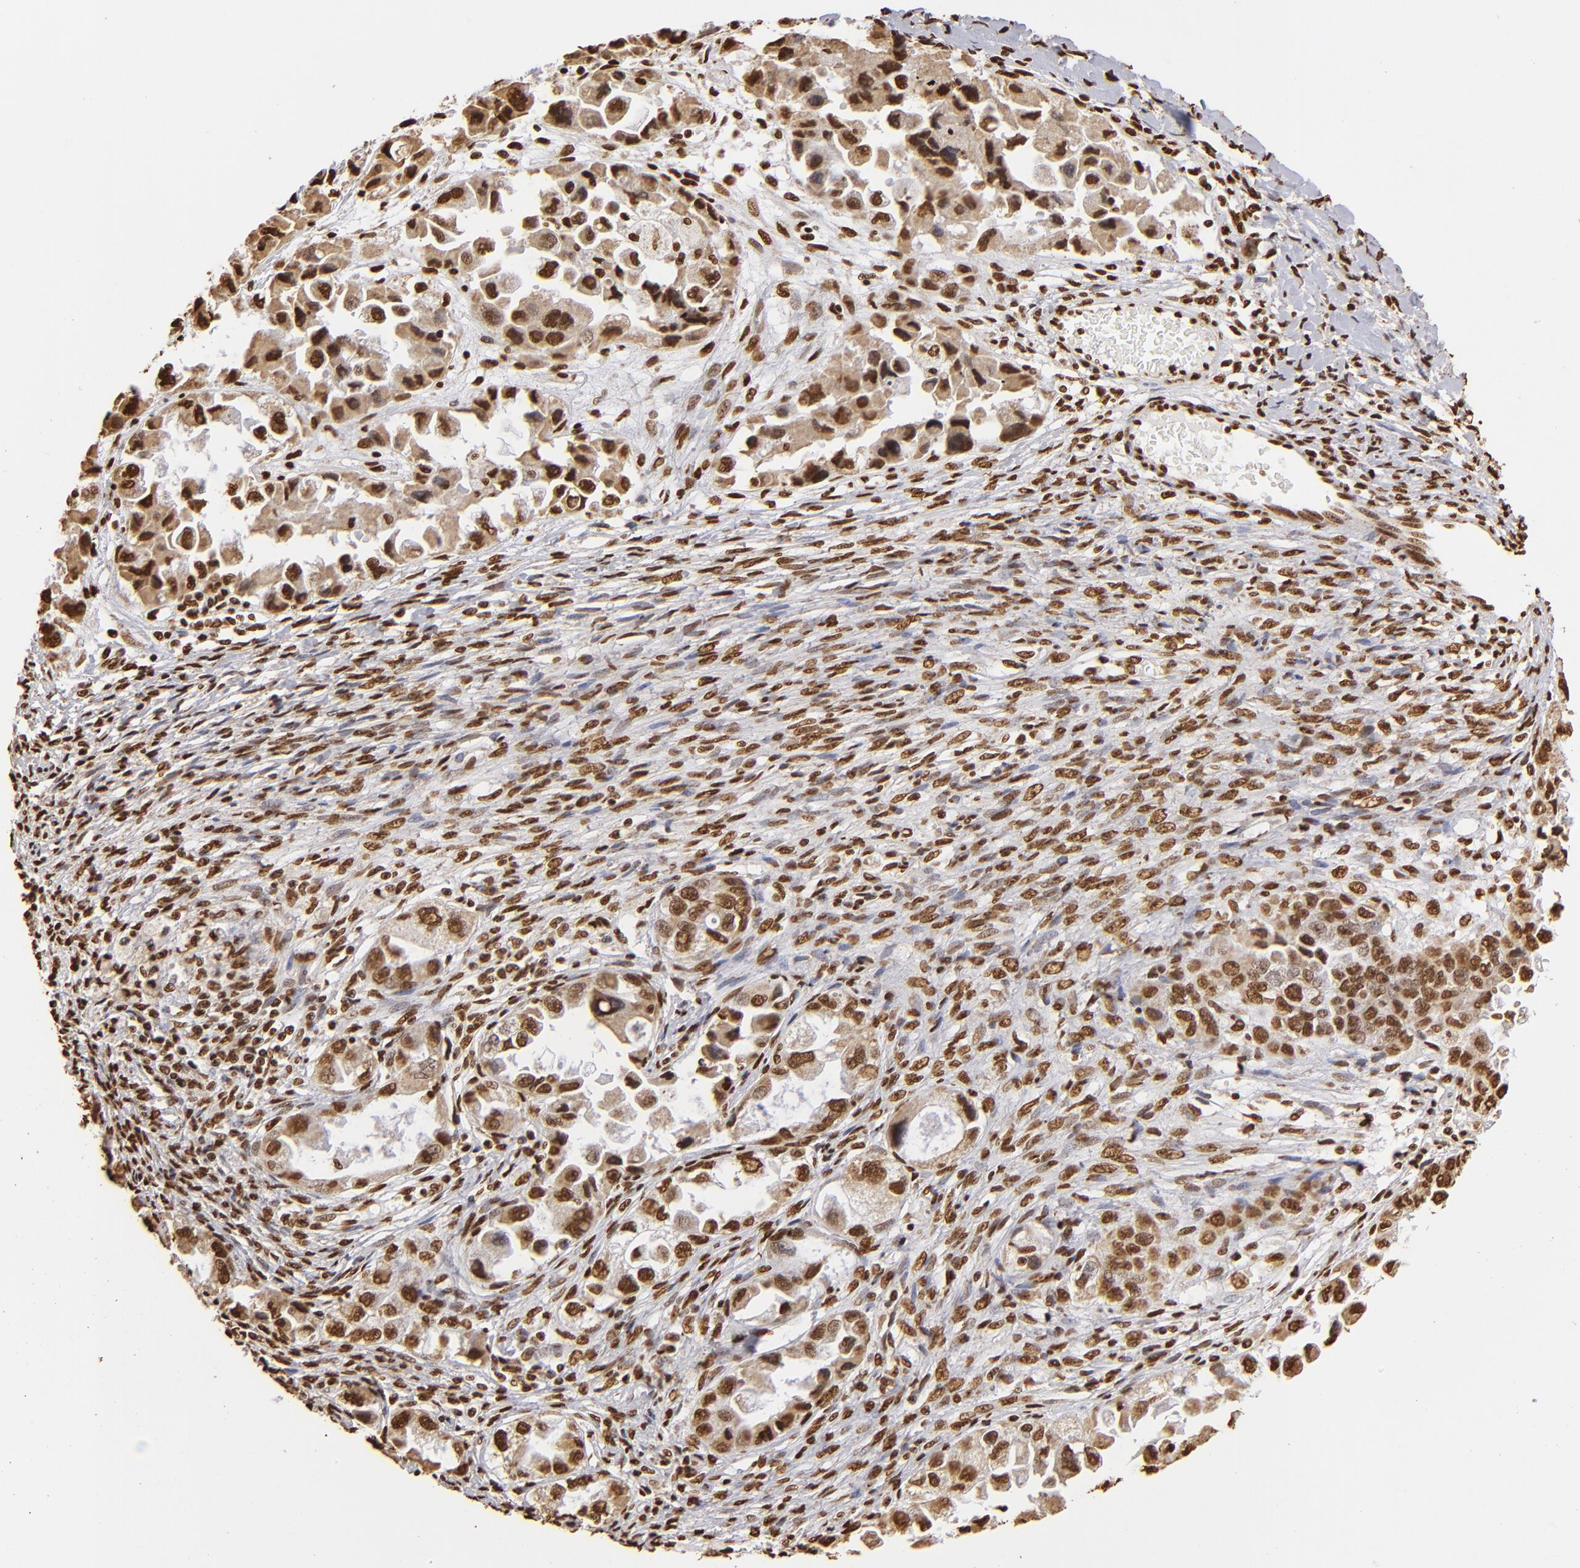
{"staining": {"intensity": "strong", "quantity": ">75%", "location": "cytoplasmic/membranous,nuclear"}, "tissue": "ovarian cancer", "cell_type": "Tumor cells", "image_type": "cancer", "snomed": [{"axis": "morphology", "description": "Cystadenocarcinoma, serous, NOS"}, {"axis": "topography", "description": "Ovary"}], "caption": "Immunohistochemical staining of serous cystadenocarcinoma (ovarian) demonstrates high levels of strong cytoplasmic/membranous and nuclear staining in about >75% of tumor cells.", "gene": "ILF3", "patient": {"sex": "female", "age": 84}}